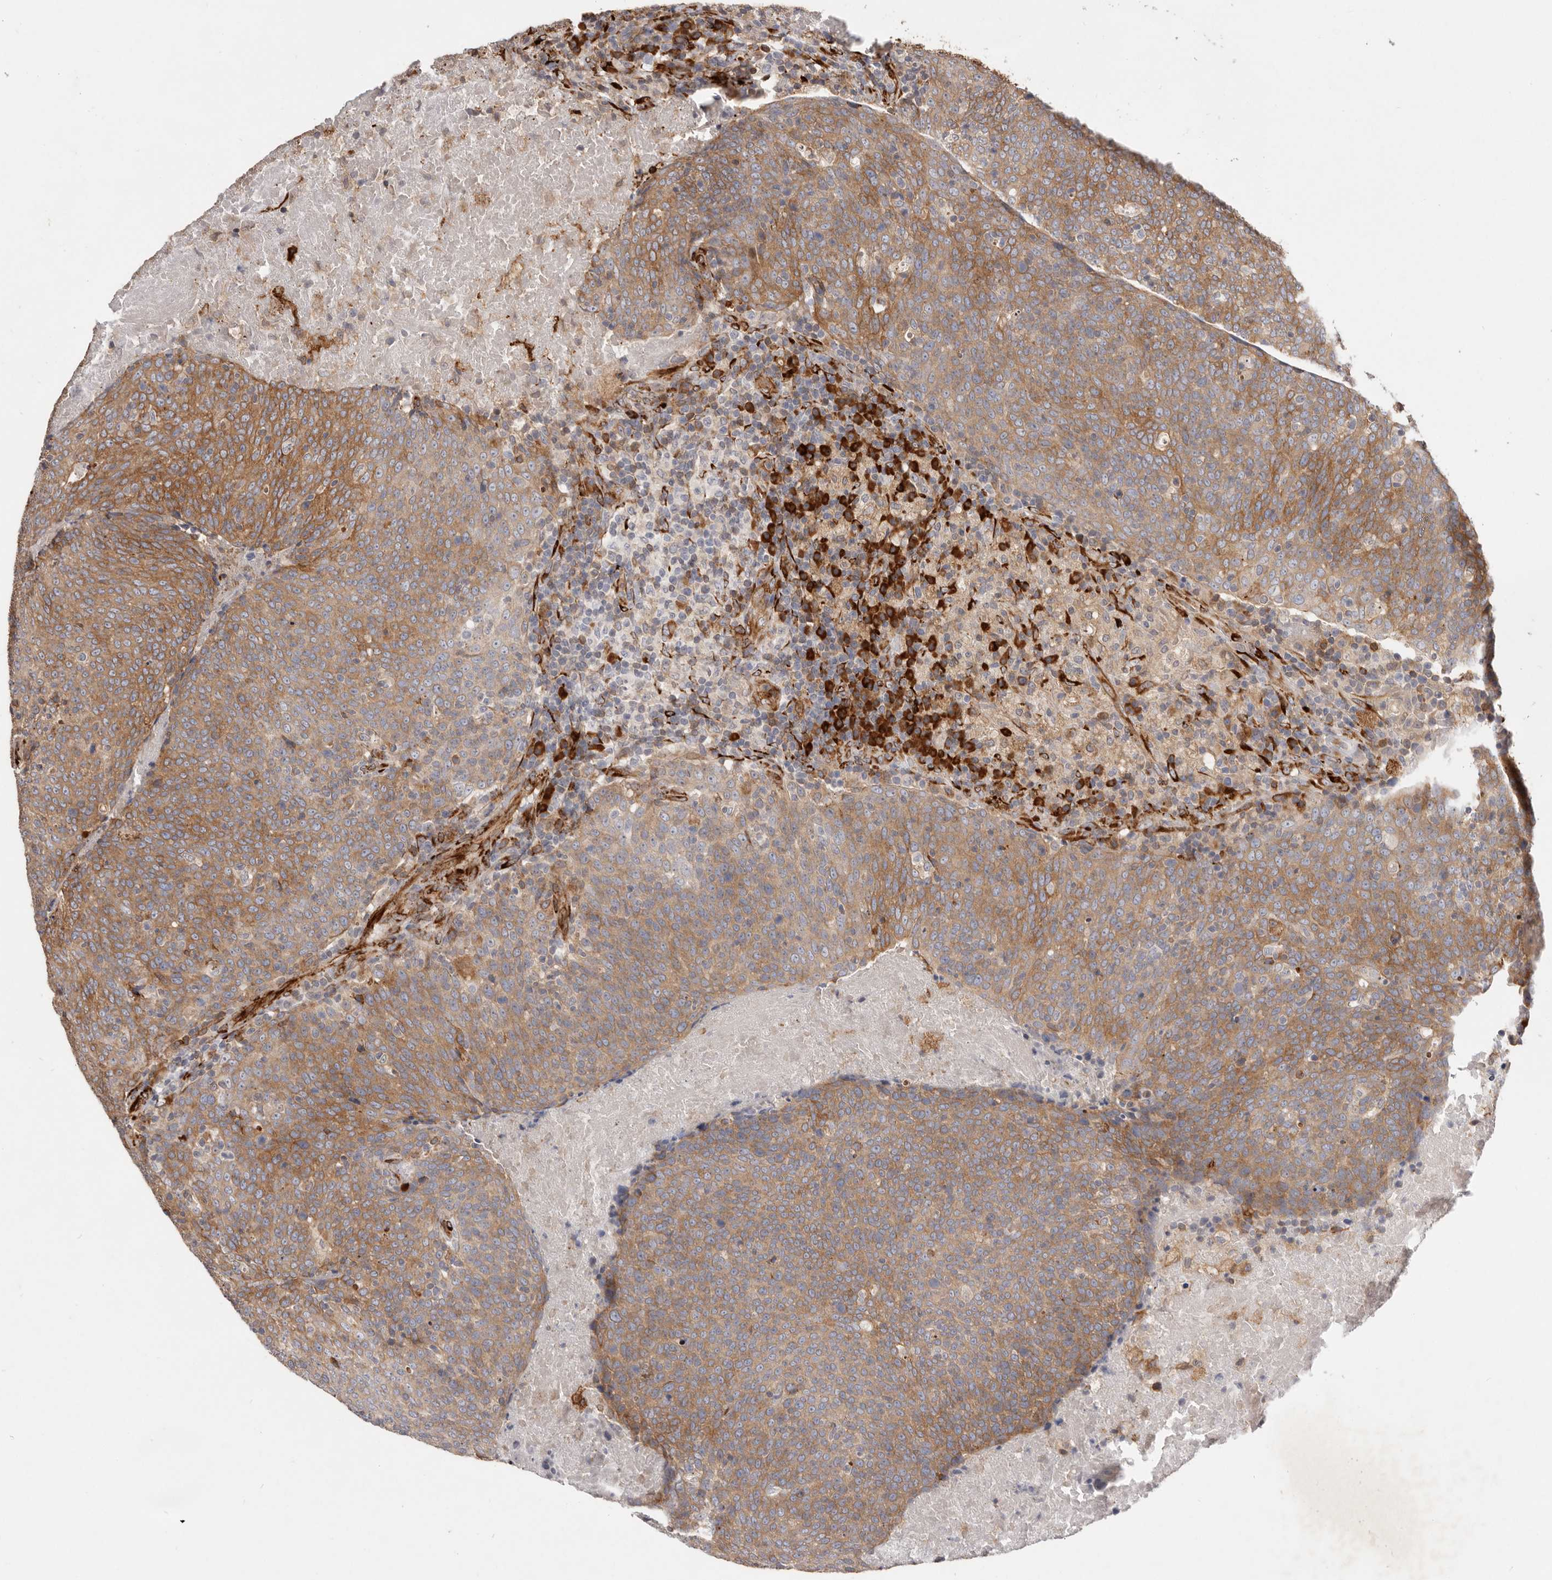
{"staining": {"intensity": "moderate", "quantity": ">75%", "location": "cytoplasmic/membranous"}, "tissue": "head and neck cancer", "cell_type": "Tumor cells", "image_type": "cancer", "snomed": [{"axis": "morphology", "description": "Squamous cell carcinoma, NOS"}, {"axis": "morphology", "description": "Squamous cell carcinoma, metastatic, NOS"}, {"axis": "topography", "description": "Lymph node"}, {"axis": "topography", "description": "Head-Neck"}], "caption": "Immunohistochemistry micrograph of neoplastic tissue: head and neck cancer (squamous cell carcinoma) stained using IHC demonstrates medium levels of moderate protein expression localized specifically in the cytoplasmic/membranous of tumor cells, appearing as a cytoplasmic/membranous brown color.", "gene": "WDTC1", "patient": {"sex": "male", "age": 62}}